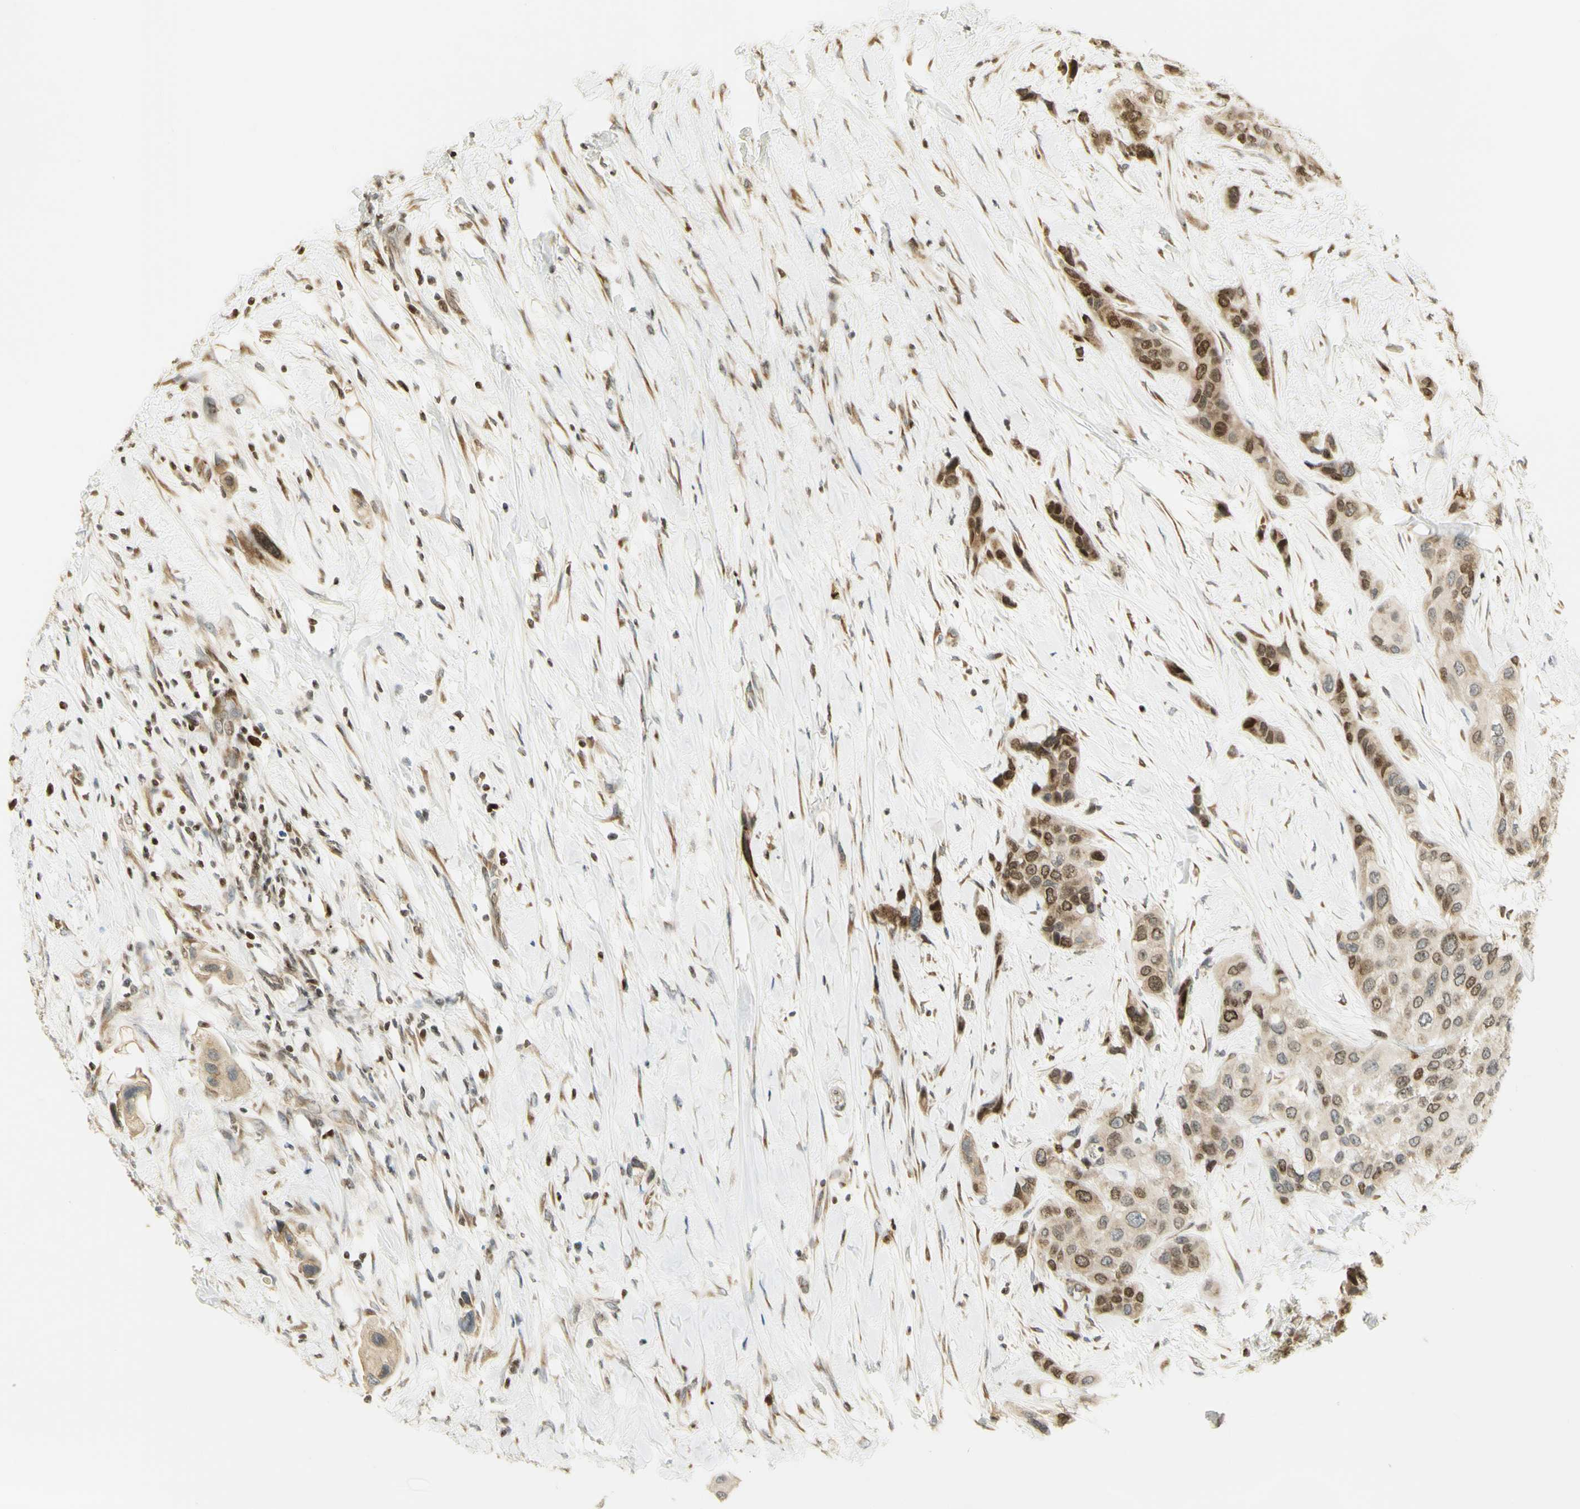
{"staining": {"intensity": "strong", "quantity": "25%-75%", "location": "nuclear"}, "tissue": "urothelial cancer", "cell_type": "Tumor cells", "image_type": "cancer", "snomed": [{"axis": "morphology", "description": "Urothelial carcinoma, High grade"}, {"axis": "topography", "description": "Urinary bladder"}], "caption": "Immunohistochemical staining of urothelial carcinoma (high-grade) shows high levels of strong nuclear positivity in about 25%-75% of tumor cells.", "gene": "KIF11", "patient": {"sex": "female", "age": 56}}